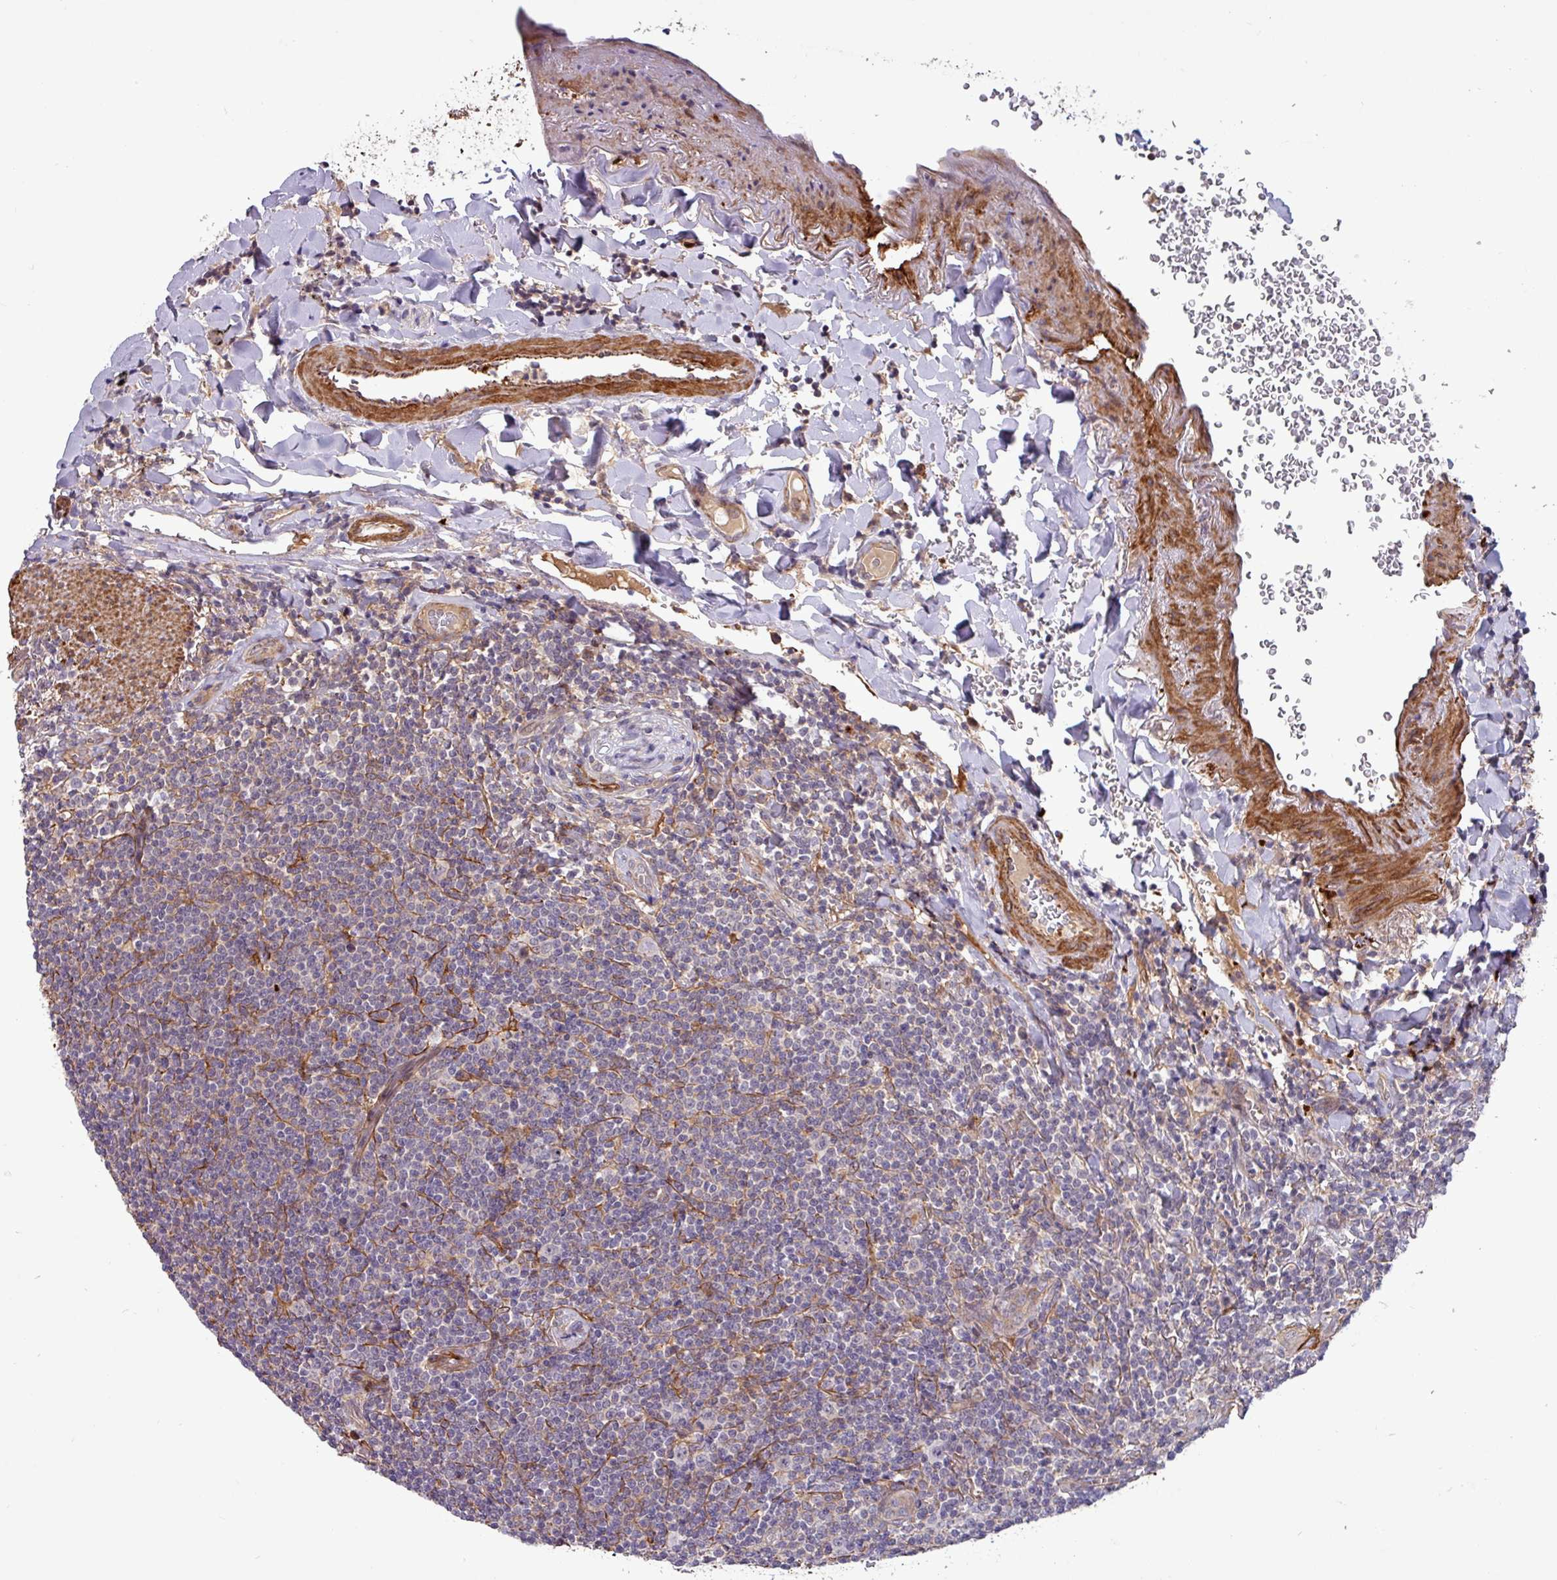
{"staining": {"intensity": "negative", "quantity": "none", "location": "none"}, "tissue": "lymphoma", "cell_type": "Tumor cells", "image_type": "cancer", "snomed": [{"axis": "morphology", "description": "Malignant lymphoma, non-Hodgkin's type, Low grade"}, {"axis": "topography", "description": "Lung"}], "caption": "Protein analysis of malignant lymphoma, non-Hodgkin's type (low-grade) displays no significant positivity in tumor cells. (DAB immunohistochemistry visualized using brightfield microscopy, high magnification).", "gene": "PCED1A", "patient": {"sex": "female", "age": 71}}